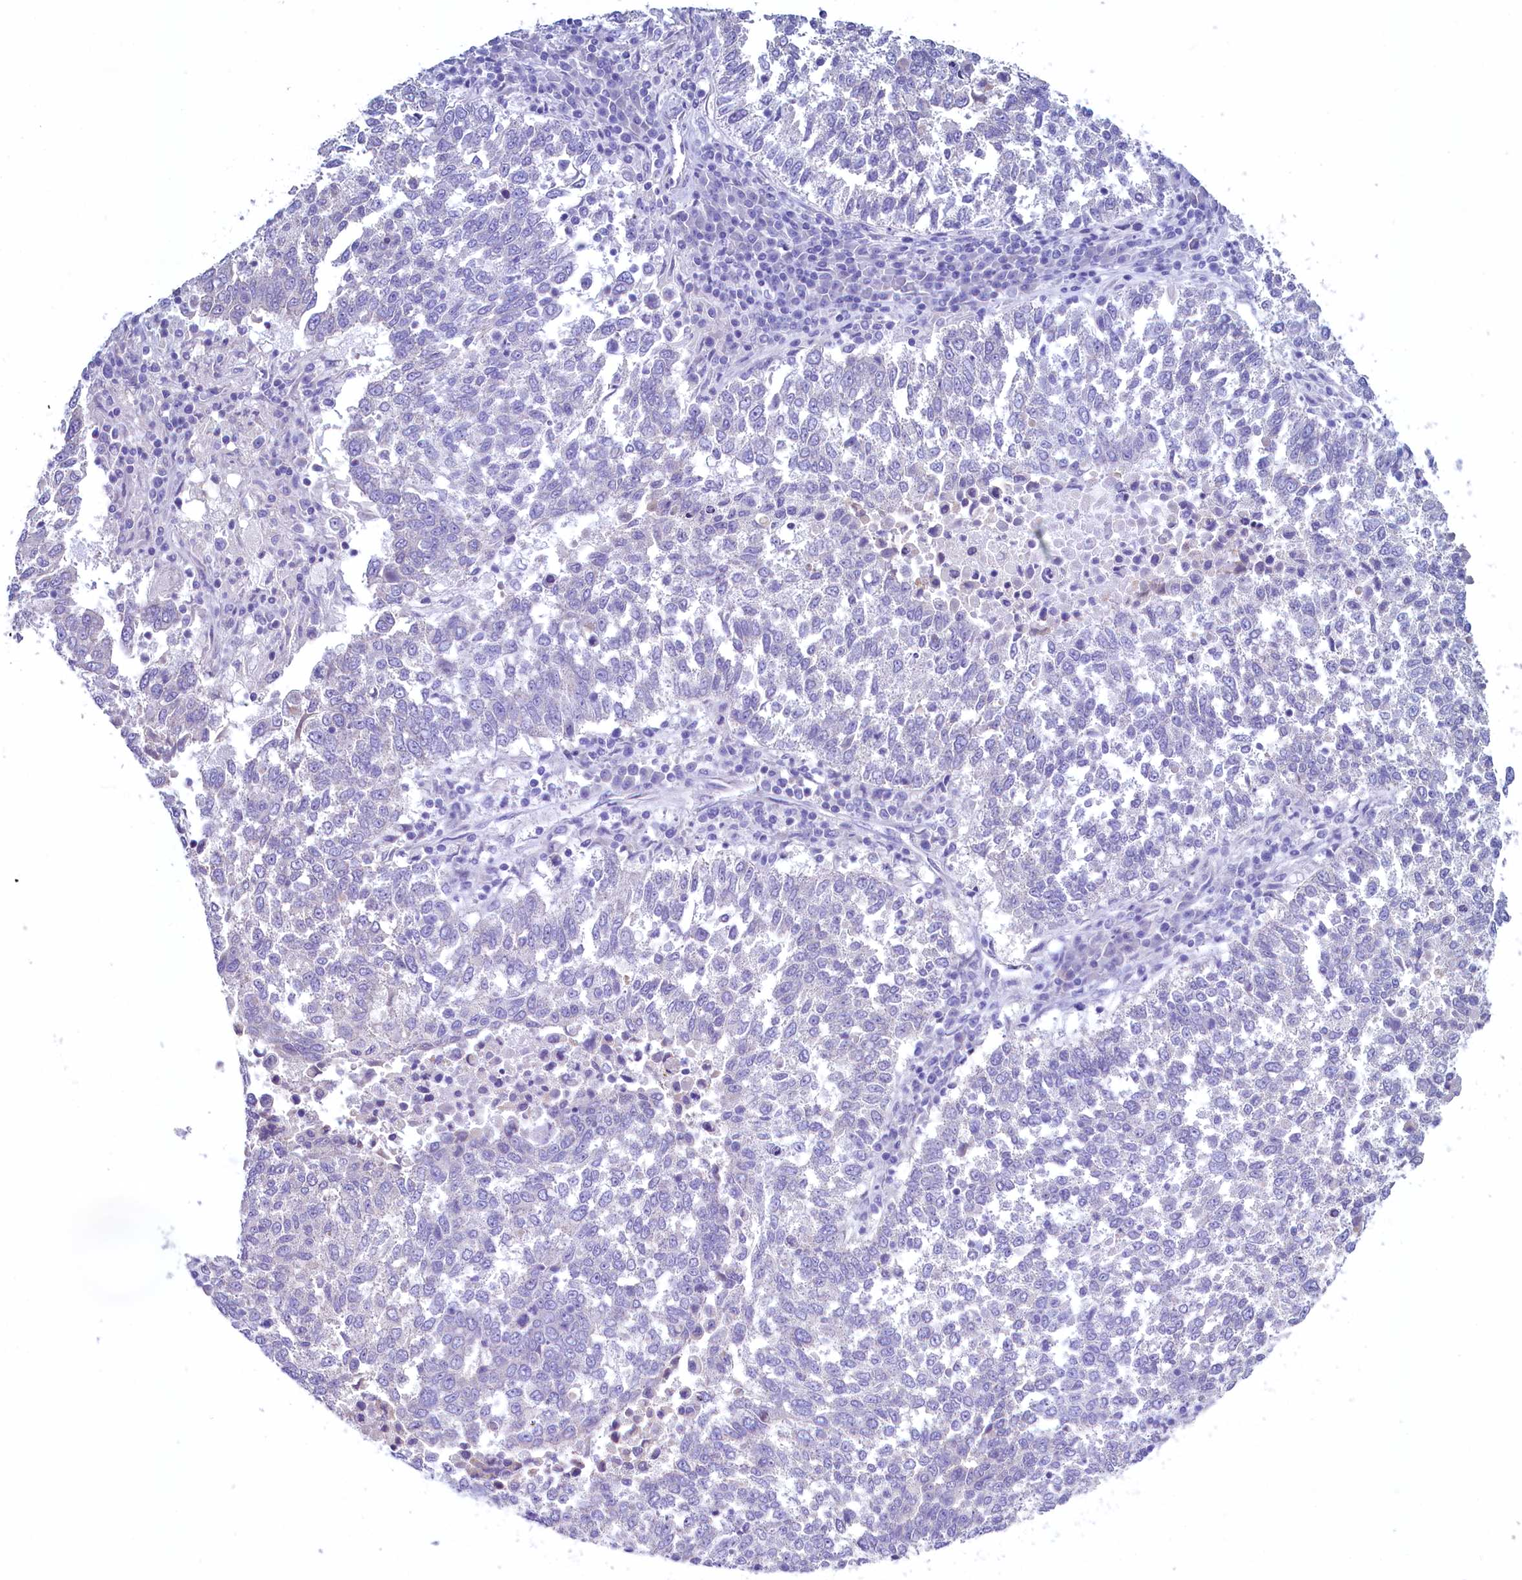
{"staining": {"intensity": "negative", "quantity": "none", "location": "none"}, "tissue": "lung cancer", "cell_type": "Tumor cells", "image_type": "cancer", "snomed": [{"axis": "morphology", "description": "Squamous cell carcinoma, NOS"}, {"axis": "topography", "description": "Lung"}], "caption": "High power microscopy image of an immunohistochemistry image of squamous cell carcinoma (lung), revealing no significant expression in tumor cells.", "gene": "KRBOX5", "patient": {"sex": "male", "age": 73}}